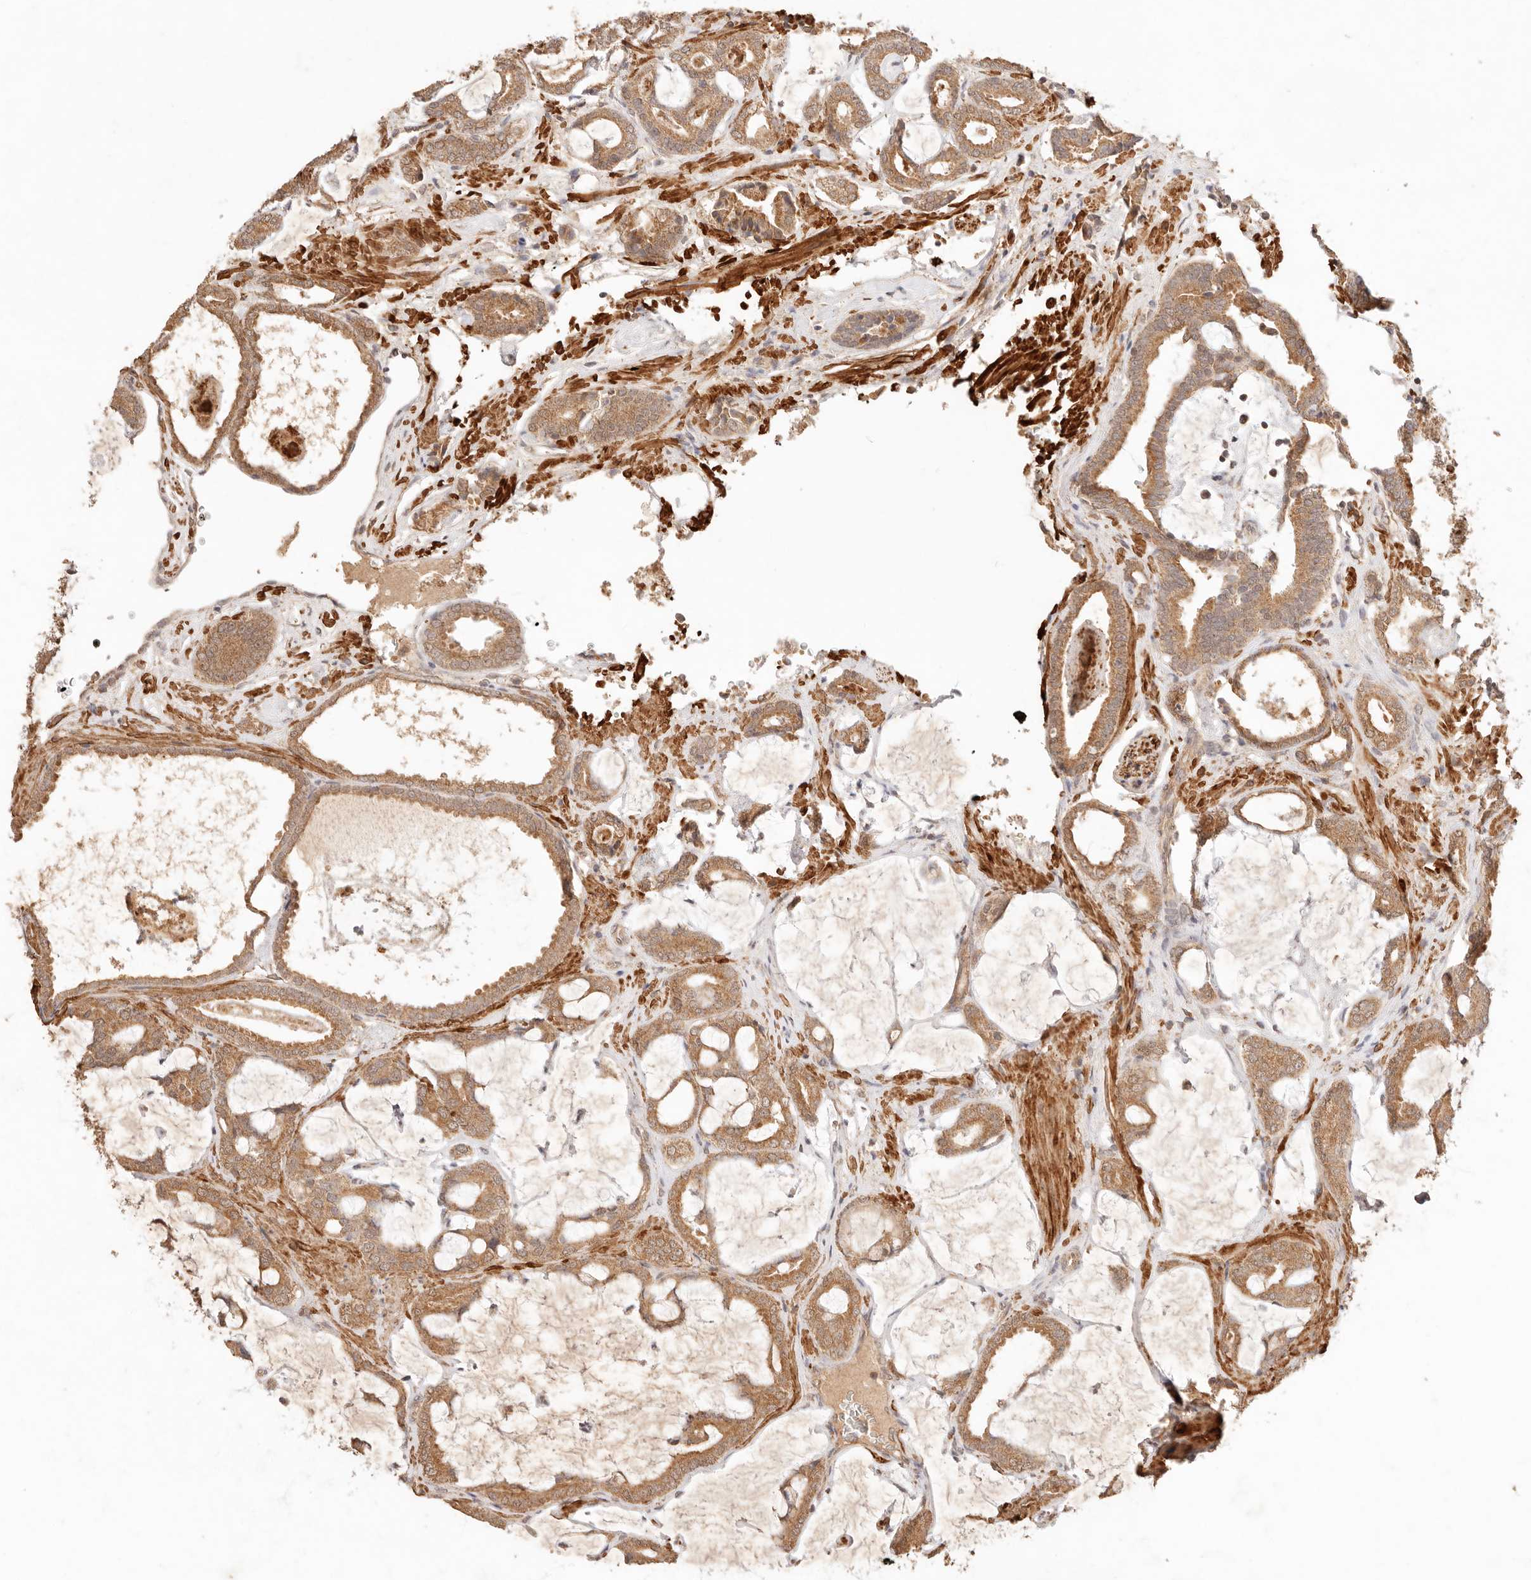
{"staining": {"intensity": "moderate", "quantity": ">75%", "location": "cytoplasmic/membranous"}, "tissue": "prostate cancer", "cell_type": "Tumor cells", "image_type": "cancer", "snomed": [{"axis": "morphology", "description": "Adenocarcinoma, Low grade"}, {"axis": "topography", "description": "Prostate"}], "caption": "Immunohistochemical staining of adenocarcinoma (low-grade) (prostate) reveals medium levels of moderate cytoplasmic/membranous expression in about >75% of tumor cells. Immunohistochemistry (ihc) stains the protein of interest in brown and the nuclei are stained blue.", "gene": "TRIM11", "patient": {"sex": "male", "age": 71}}